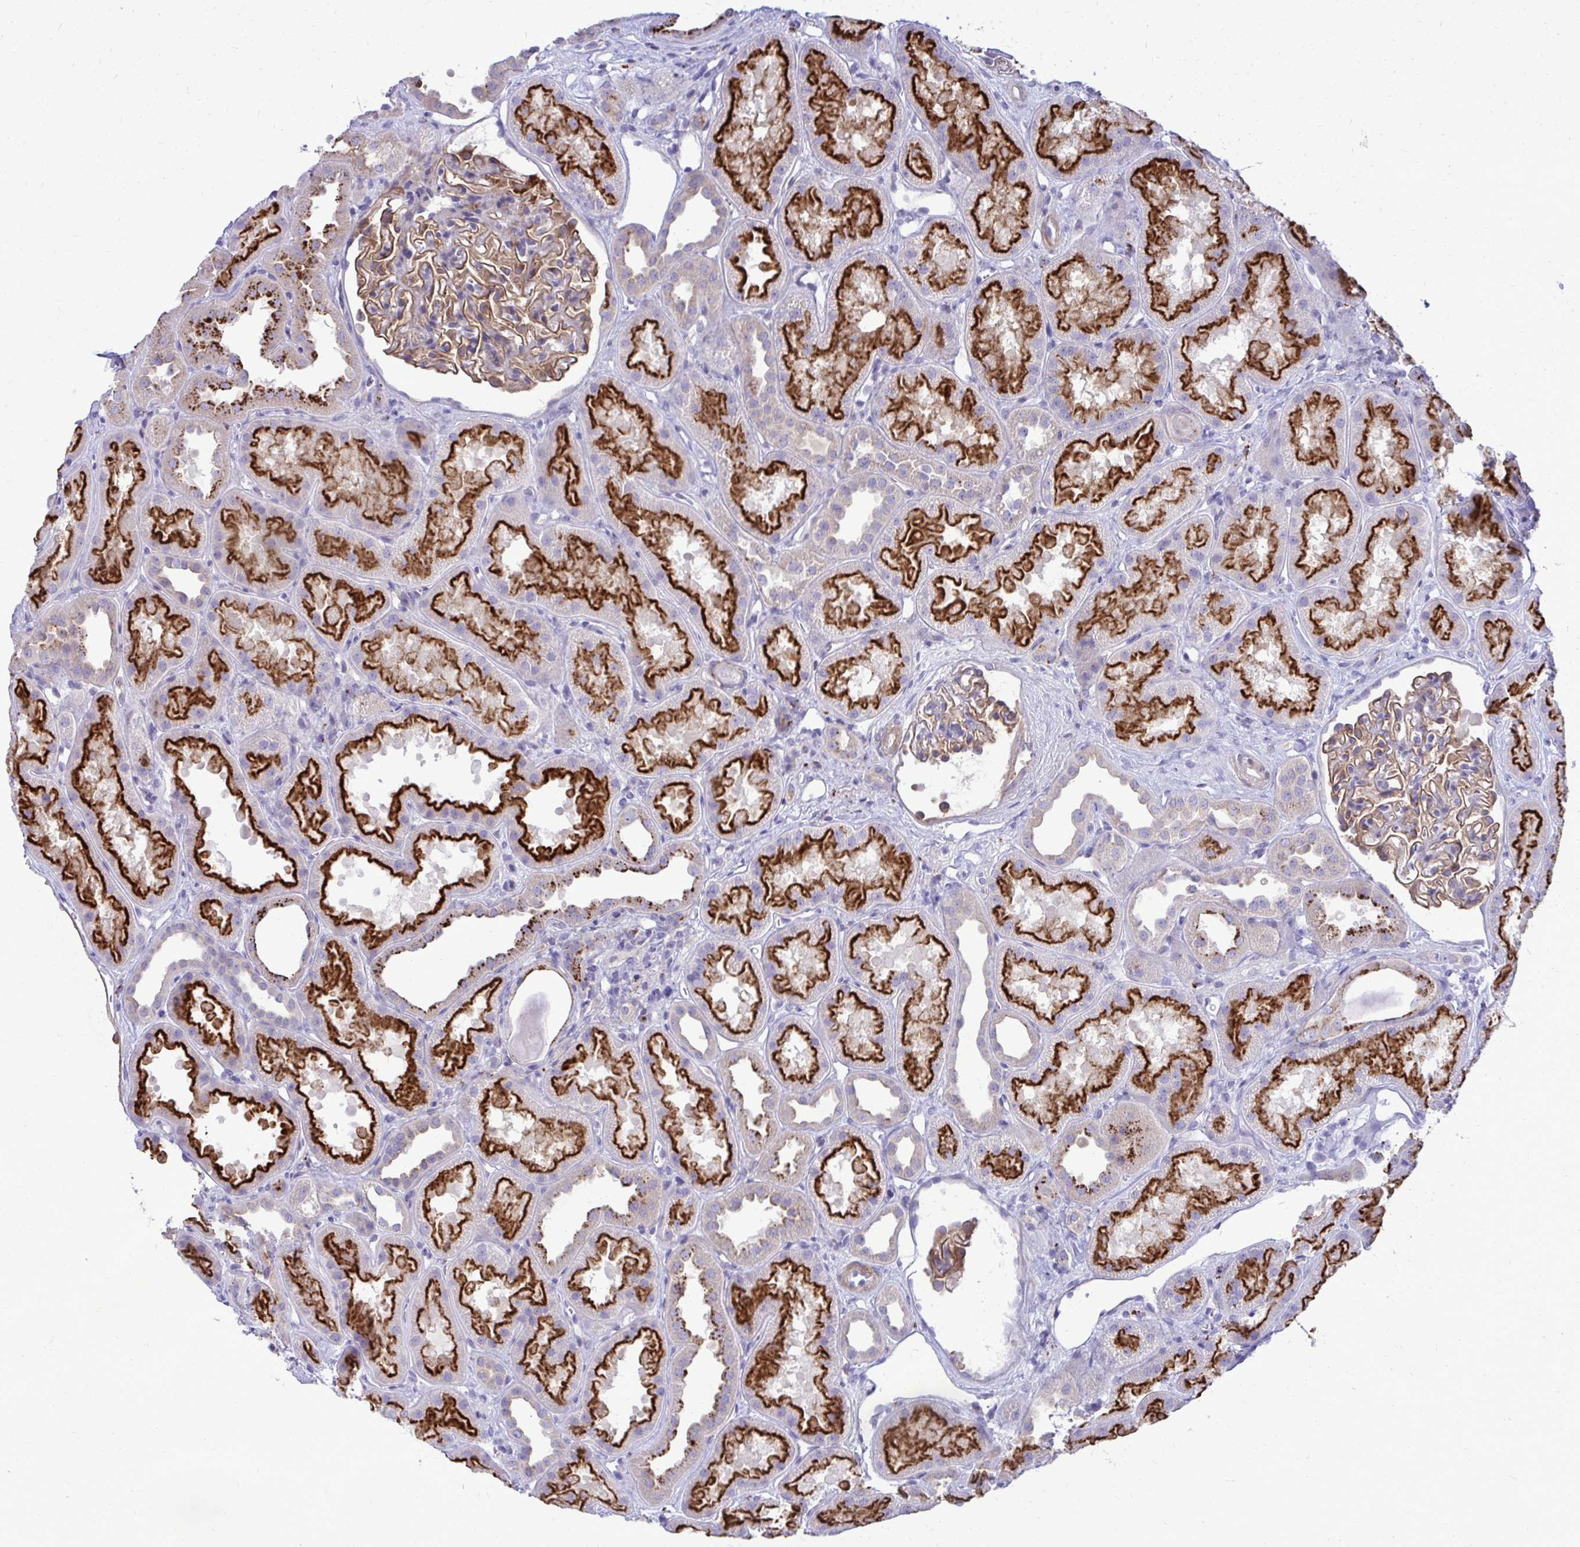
{"staining": {"intensity": "moderate", "quantity": ">75%", "location": "cytoplasmic/membranous"}, "tissue": "kidney", "cell_type": "Cells in glomeruli", "image_type": "normal", "snomed": [{"axis": "morphology", "description": "Normal tissue, NOS"}, {"axis": "topography", "description": "Kidney"}], "caption": "Immunohistochemical staining of unremarkable human kidney displays >75% levels of moderate cytoplasmic/membranous protein staining in approximately >75% of cells in glomeruli. The staining is performed using DAB brown chromogen to label protein expression. The nuclei are counter-stained blue using hematoxylin.", "gene": "TP53I11", "patient": {"sex": "male", "age": 61}}